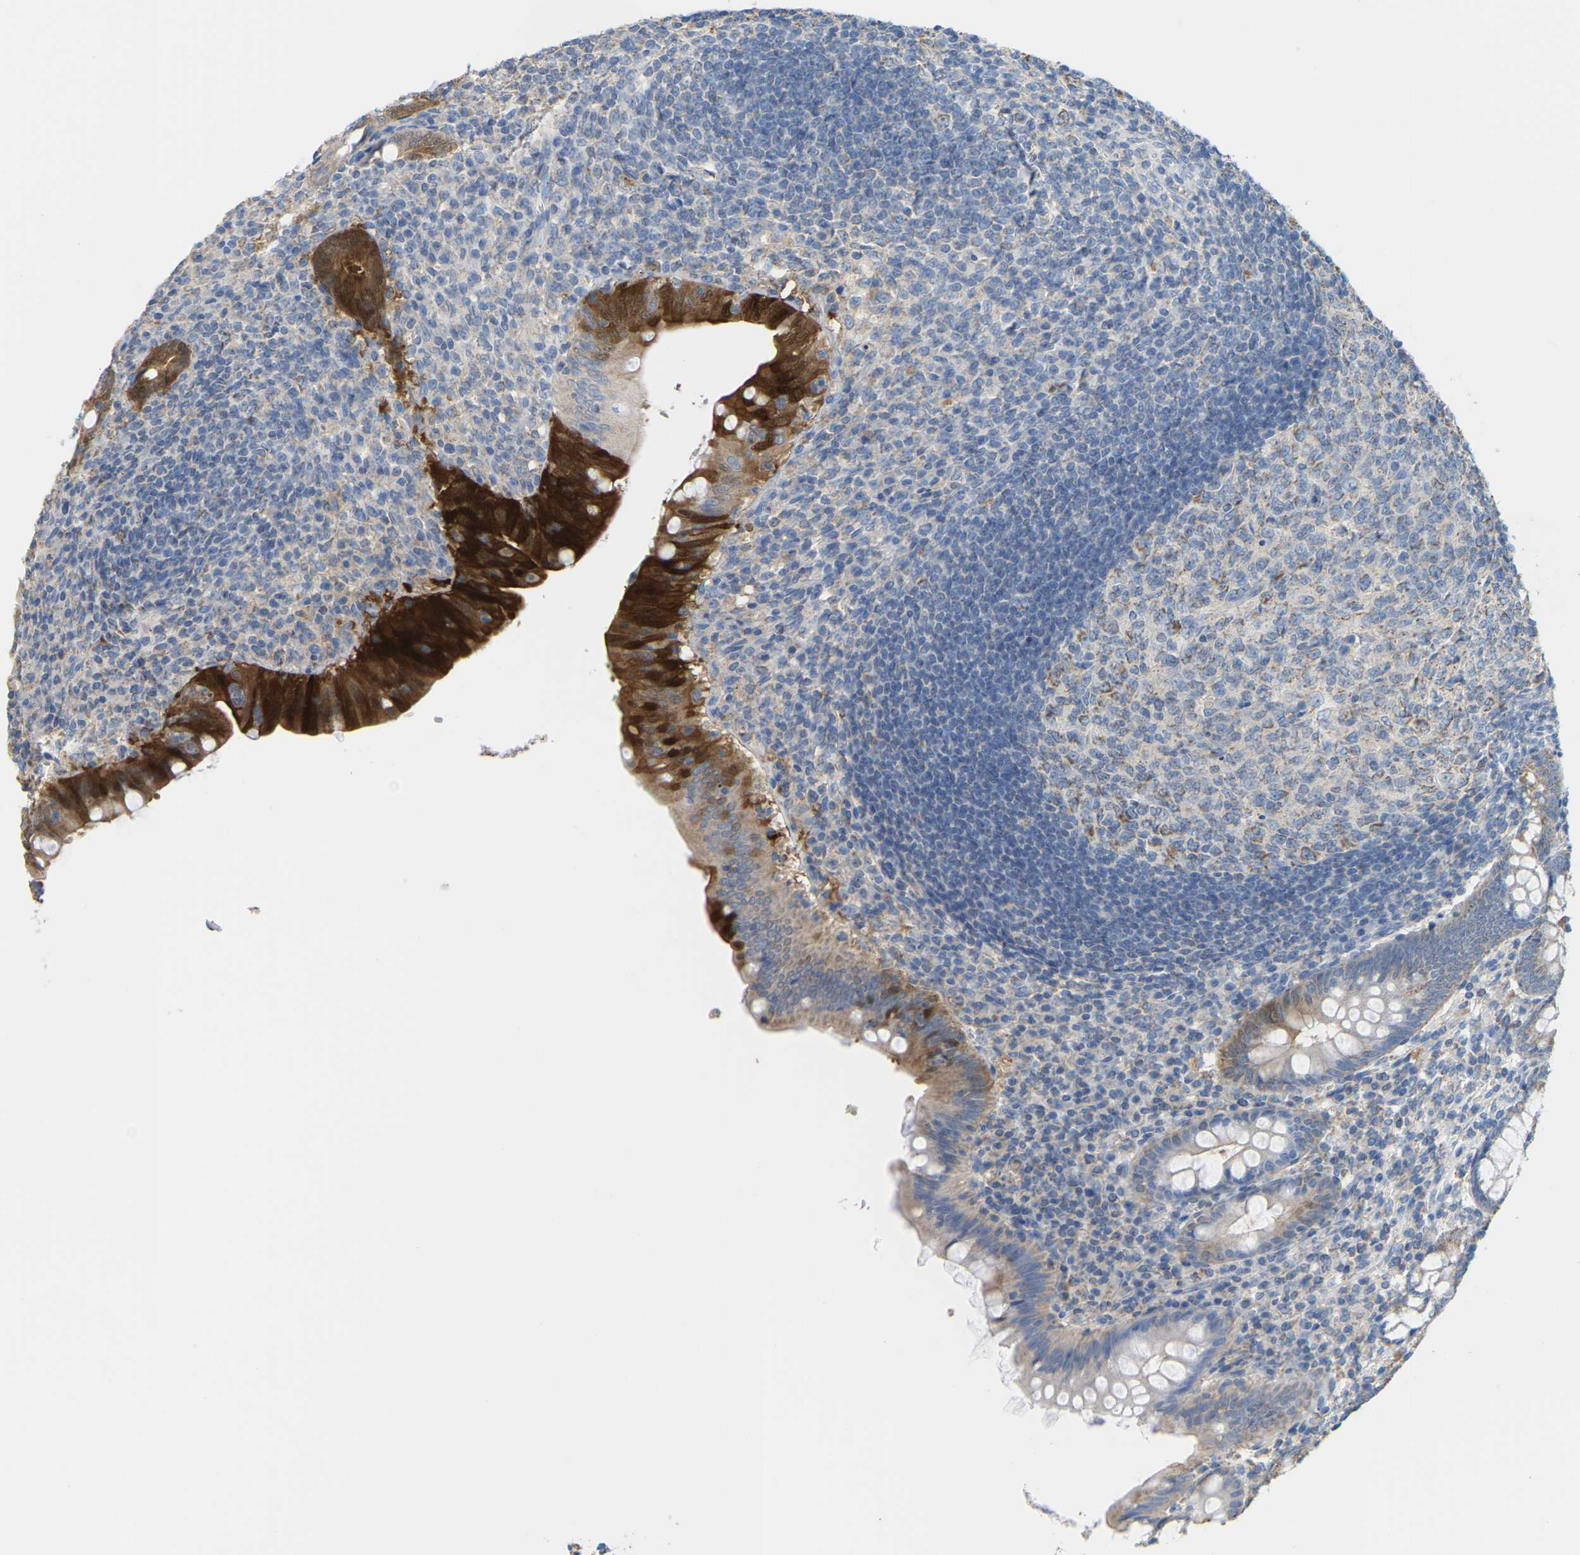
{"staining": {"intensity": "strong", "quantity": "25%-75%", "location": "cytoplasmic/membranous"}, "tissue": "appendix", "cell_type": "Glandular cells", "image_type": "normal", "snomed": [{"axis": "morphology", "description": "Normal tissue, NOS"}, {"axis": "topography", "description": "Appendix"}], "caption": "Strong cytoplasmic/membranous protein positivity is appreciated in about 25%-75% of glandular cells in appendix. The staining is performed using DAB (3,3'-diaminobenzidine) brown chromogen to label protein expression. The nuclei are counter-stained blue using hematoxylin.", "gene": "SERPINB5", "patient": {"sex": "male", "age": 56}}